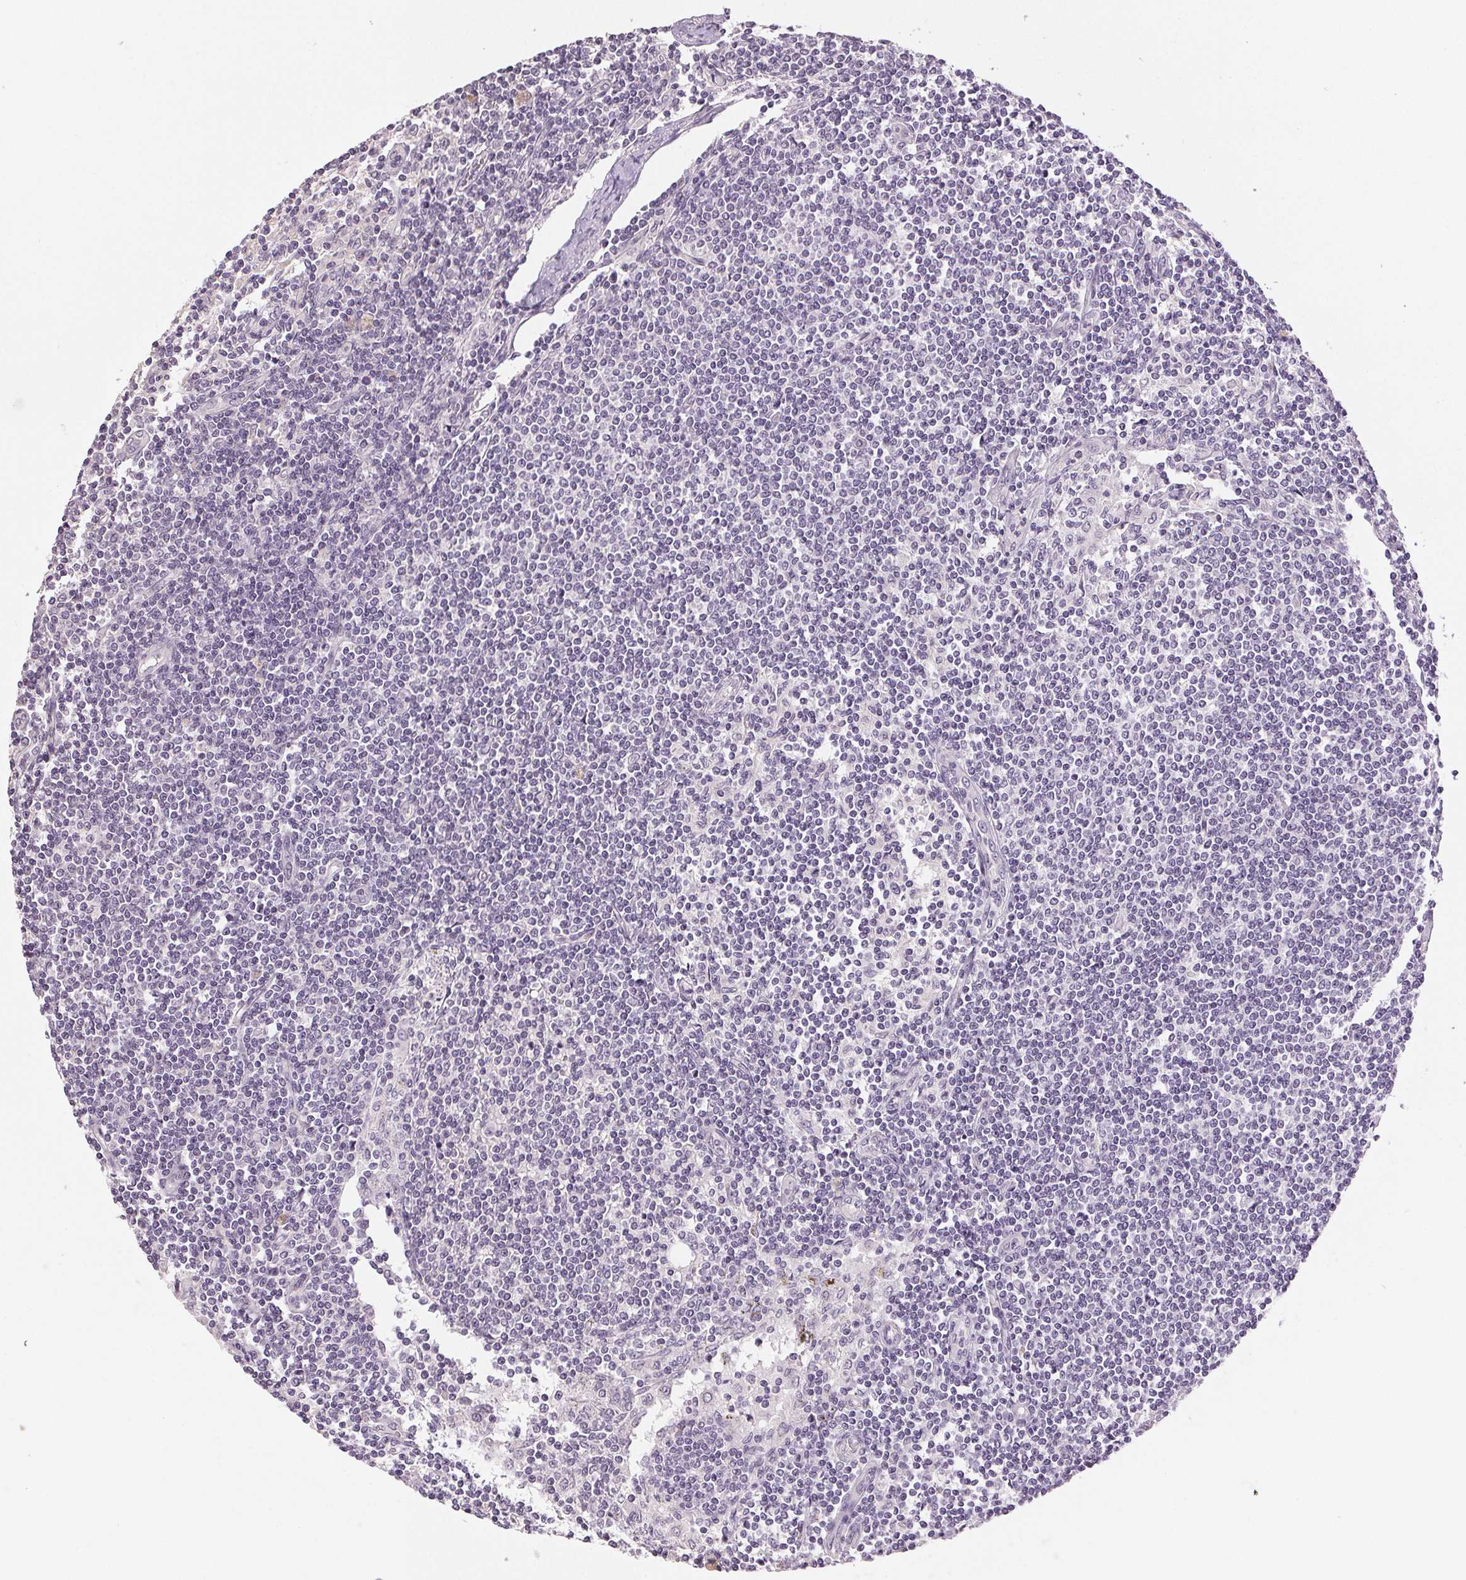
{"staining": {"intensity": "negative", "quantity": "none", "location": "none"}, "tissue": "lymph node", "cell_type": "Germinal center cells", "image_type": "normal", "snomed": [{"axis": "morphology", "description": "Normal tissue, NOS"}, {"axis": "topography", "description": "Lymph node"}], "caption": "This histopathology image is of benign lymph node stained with immunohistochemistry (IHC) to label a protein in brown with the nuclei are counter-stained blue. There is no positivity in germinal center cells.", "gene": "PLCB1", "patient": {"sex": "female", "age": 69}}